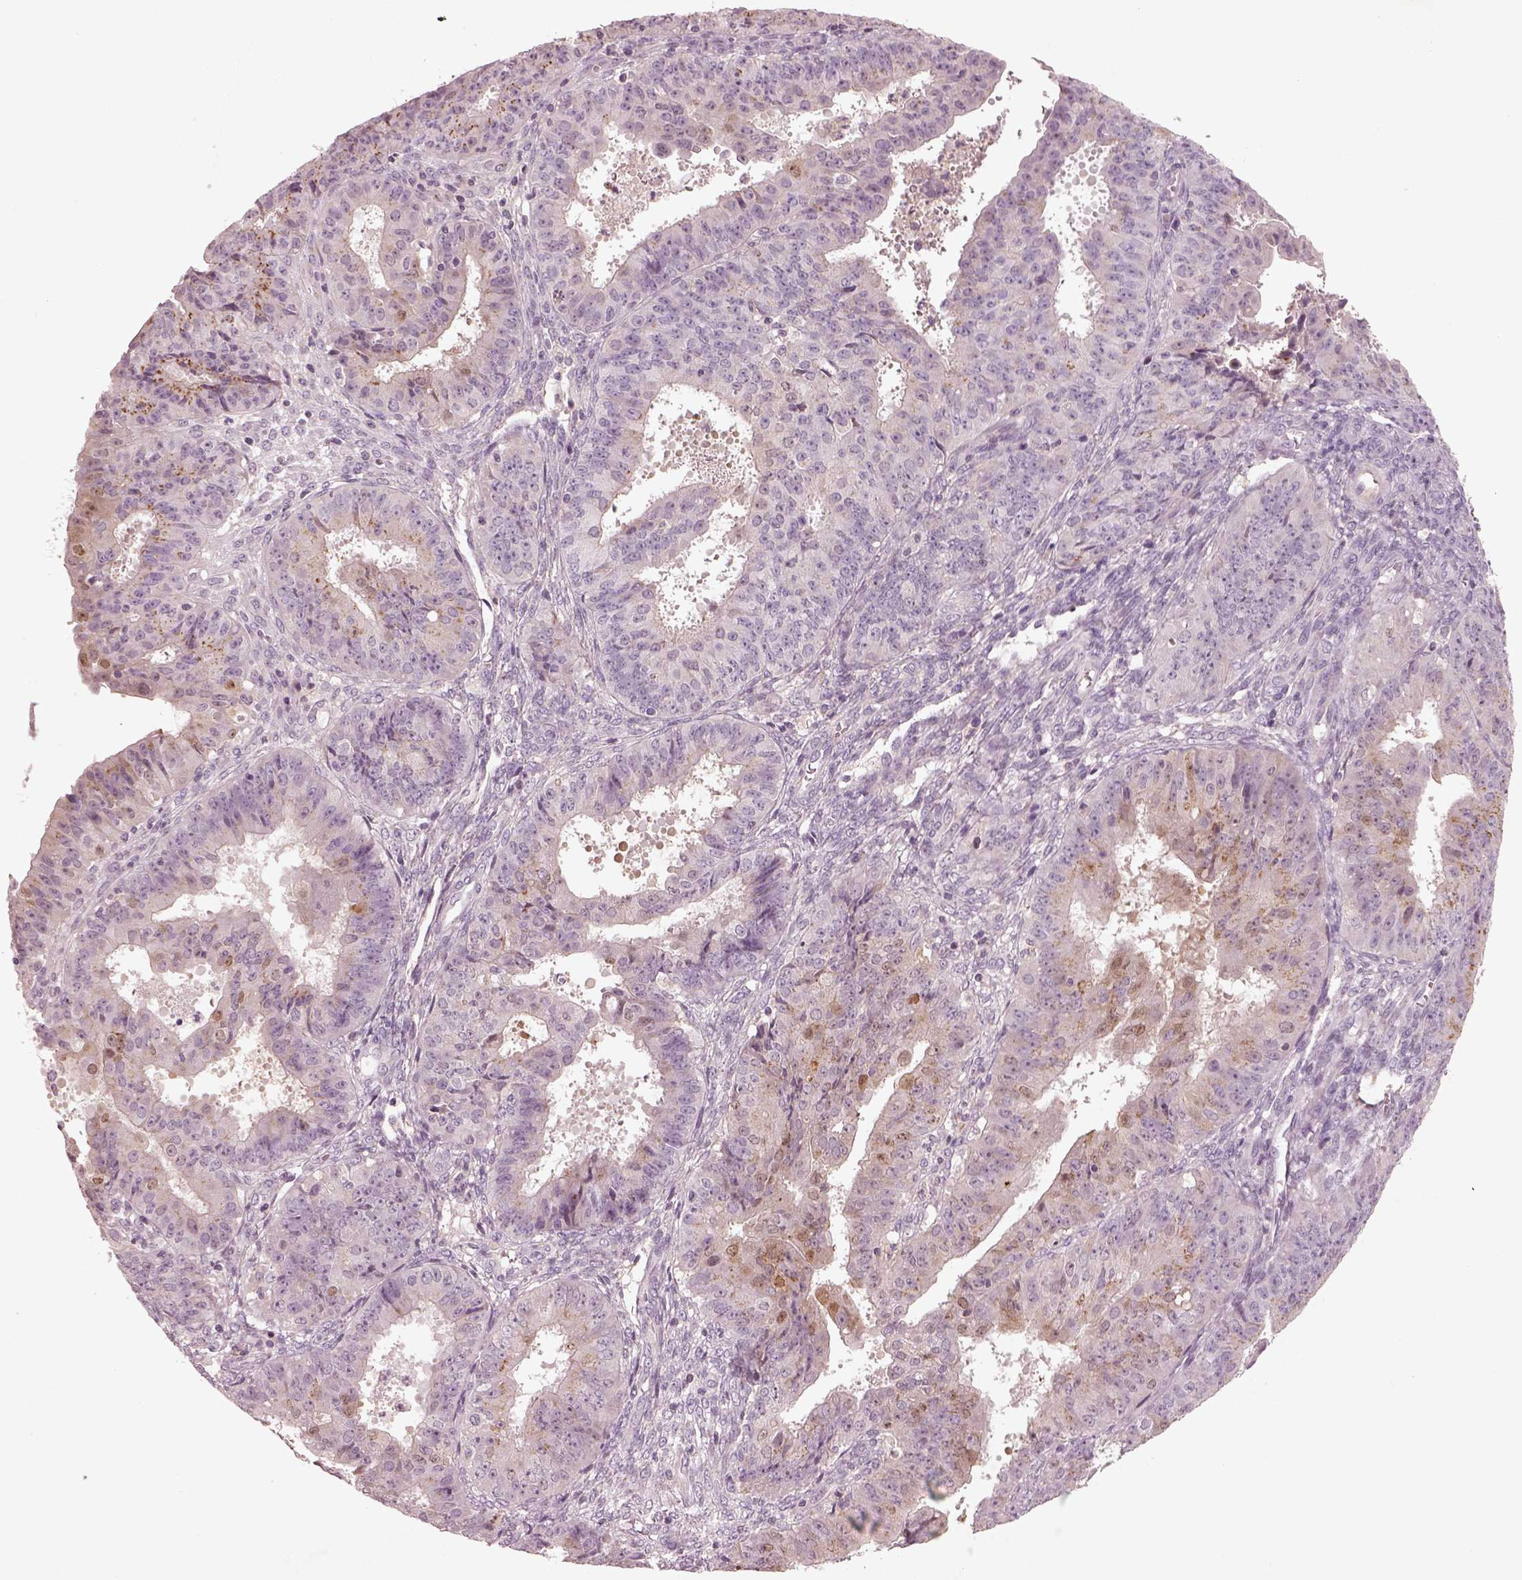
{"staining": {"intensity": "moderate", "quantity": "<25%", "location": "cytoplasmic/membranous"}, "tissue": "ovarian cancer", "cell_type": "Tumor cells", "image_type": "cancer", "snomed": [{"axis": "morphology", "description": "Carcinoma, endometroid"}, {"axis": "topography", "description": "Ovary"}], "caption": "Protein staining reveals moderate cytoplasmic/membranous expression in about <25% of tumor cells in ovarian endometroid carcinoma.", "gene": "SDCBP2", "patient": {"sex": "female", "age": 42}}